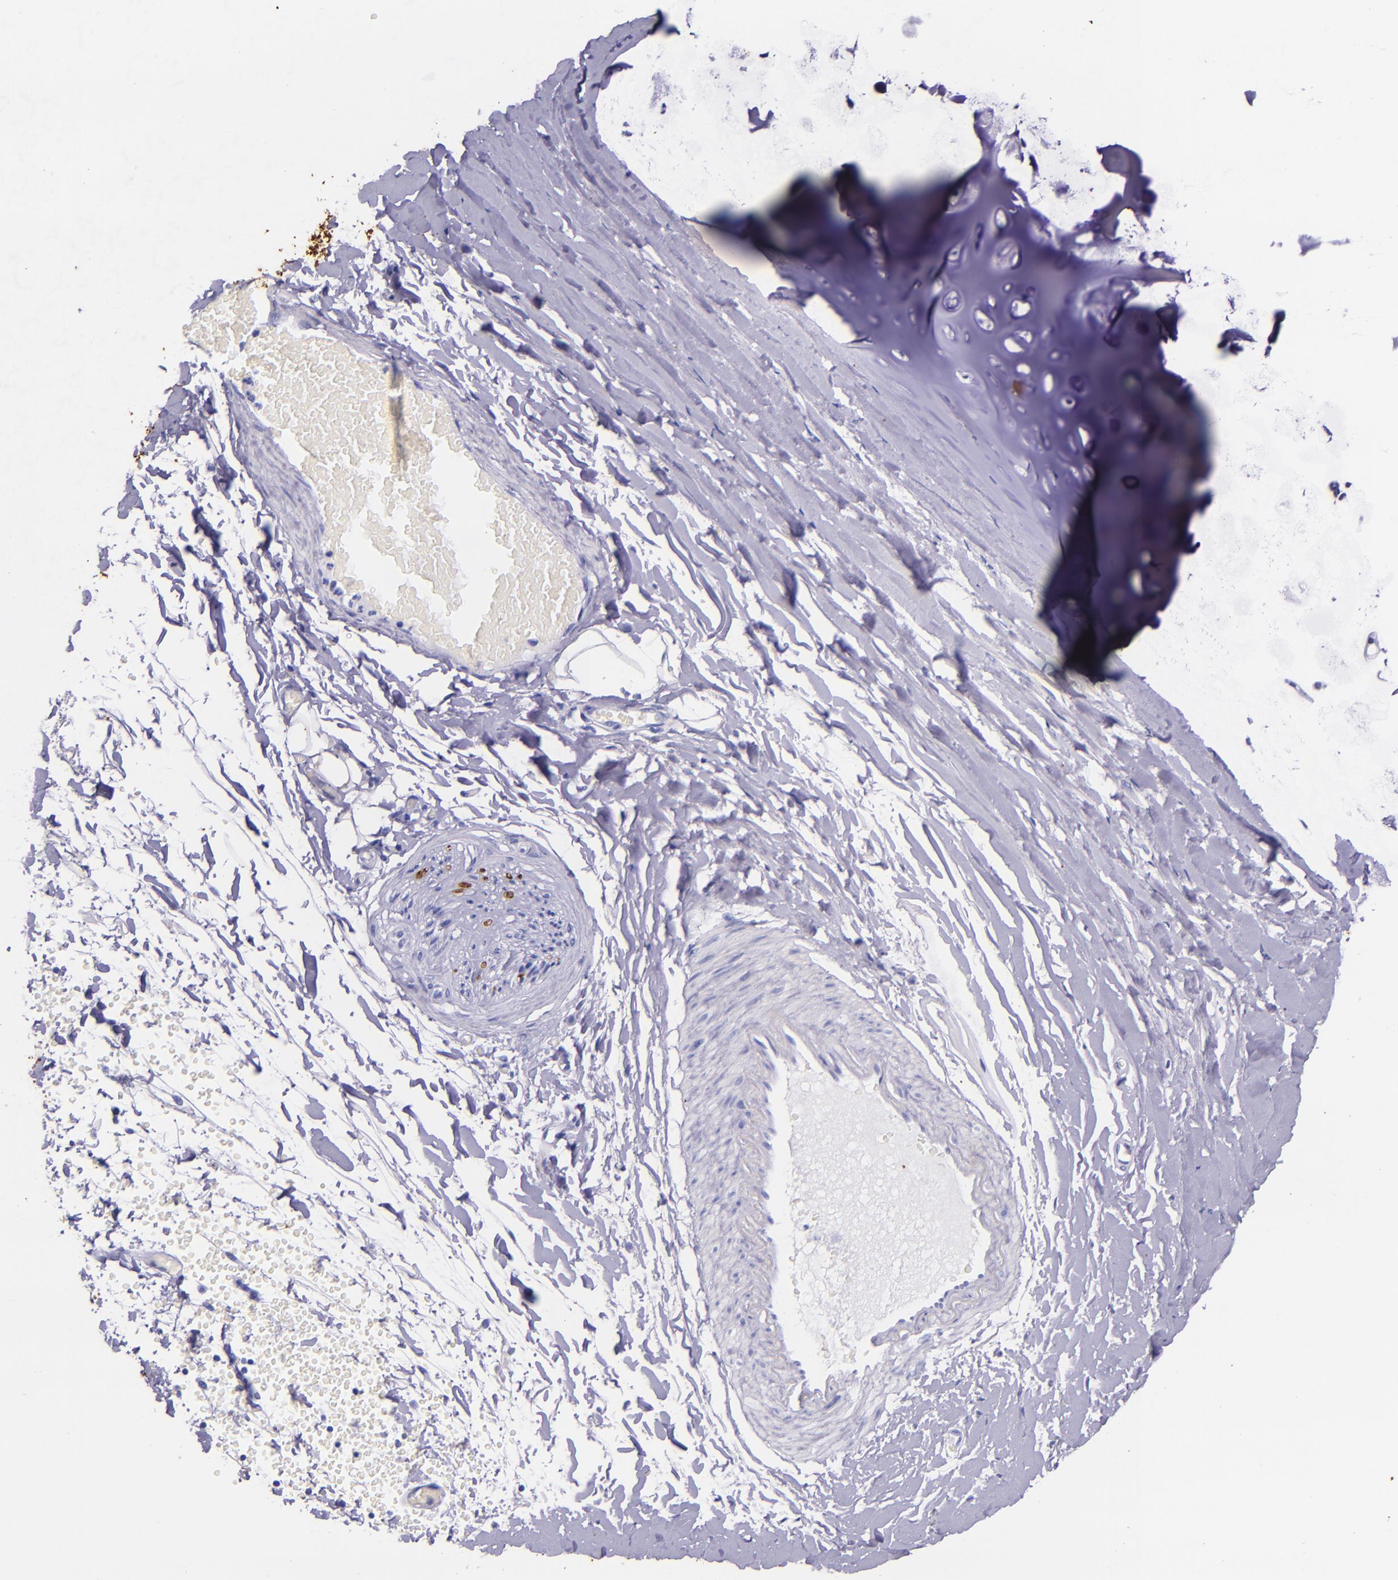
{"staining": {"intensity": "negative", "quantity": "none", "location": "none"}, "tissue": "adipose tissue", "cell_type": "Adipocytes", "image_type": "normal", "snomed": [{"axis": "morphology", "description": "Normal tissue, NOS"}, {"axis": "topography", "description": "Bronchus"}, {"axis": "topography", "description": "Lung"}], "caption": "A high-resolution image shows immunohistochemistry (IHC) staining of normal adipose tissue, which demonstrates no significant positivity in adipocytes.", "gene": "MBP", "patient": {"sex": "female", "age": 56}}